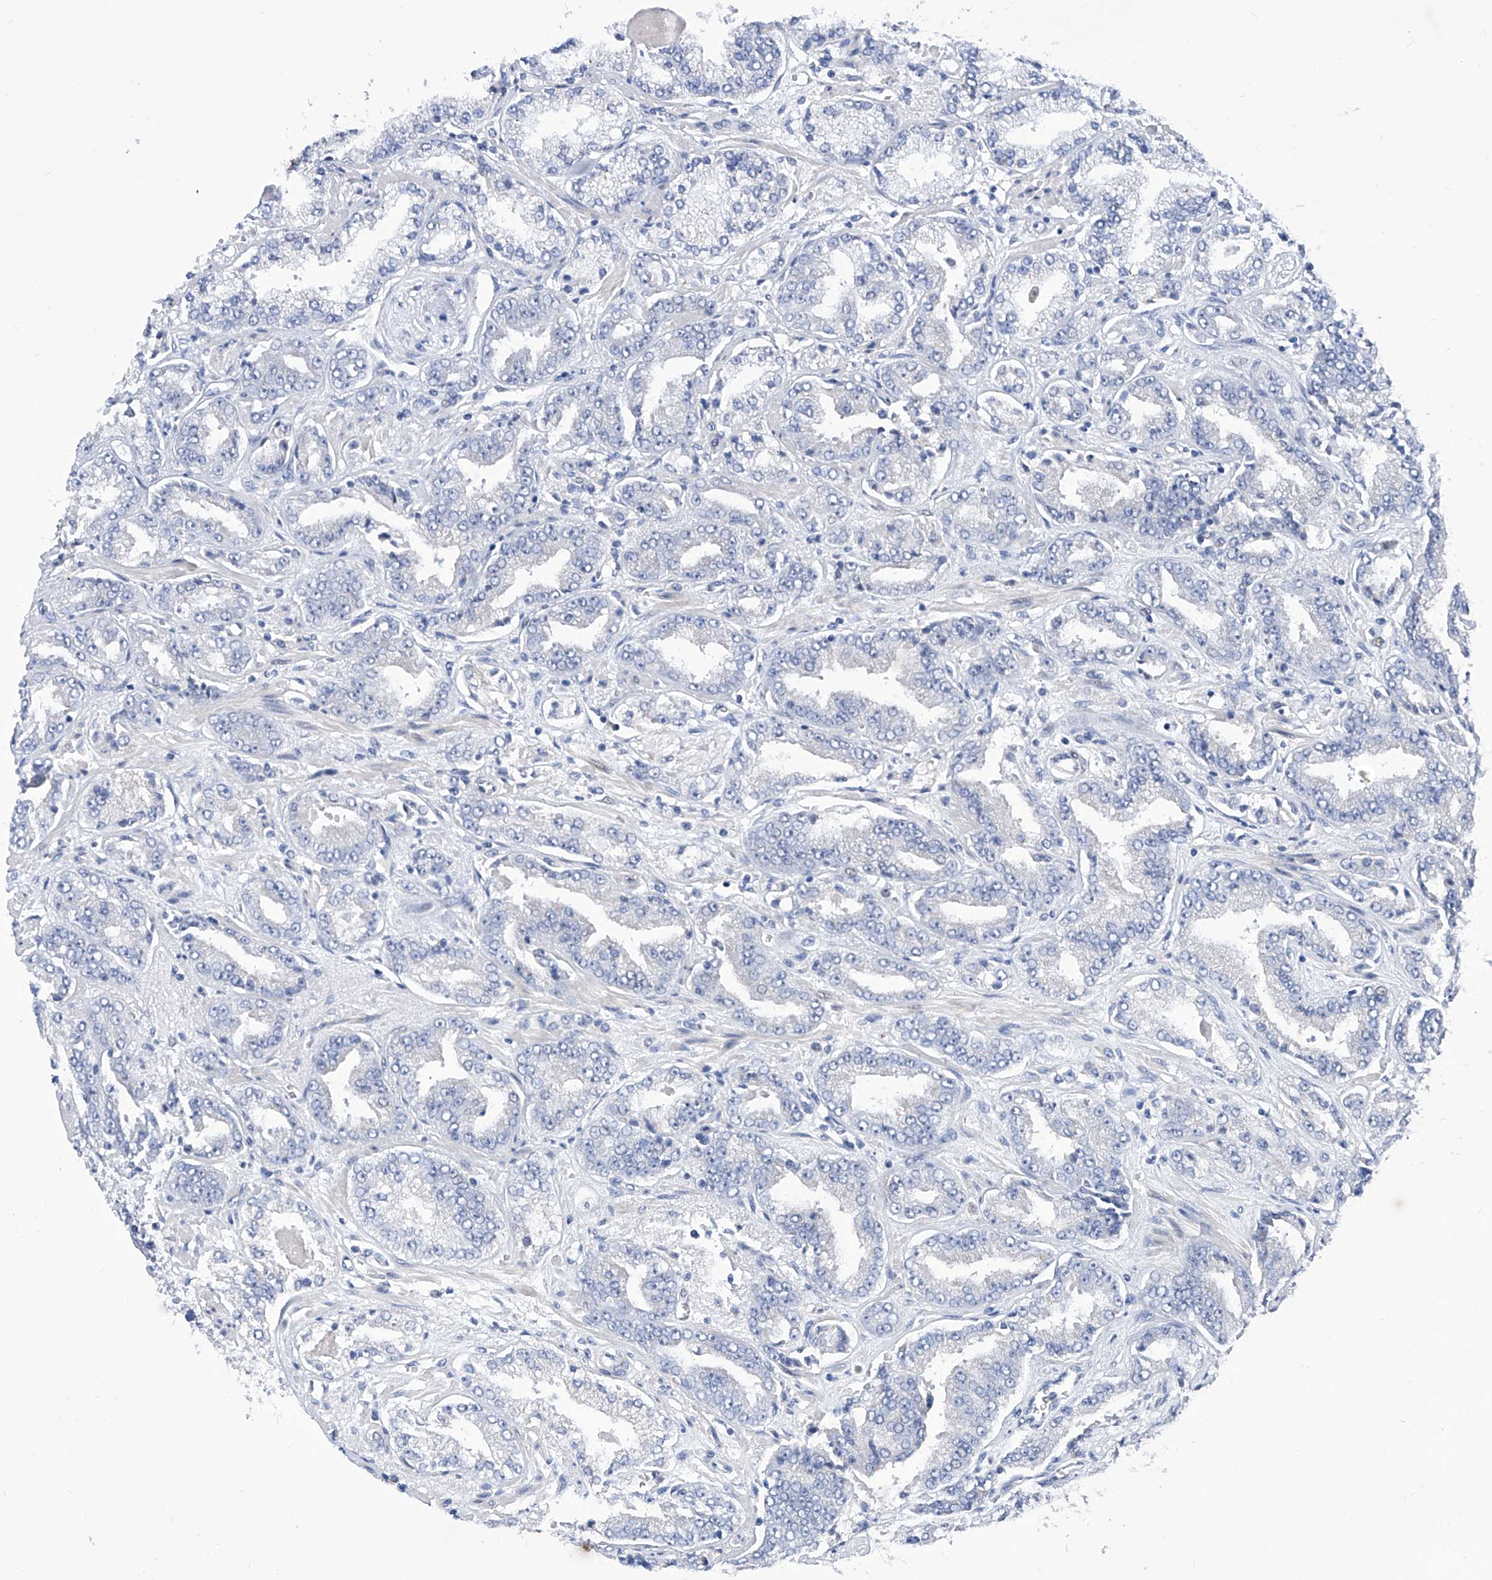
{"staining": {"intensity": "negative", "quantity": "none", "location": "none"}, "tissue": "prostate cancer", "cell_type": "Tumor cells", "image_type": "cancer", "snomed": [{"axis": "morphology", "description": "Adenocarcinoma, High grade"}, {"axis": "topography", "description": "Prostate"}], "caption": "An IHC image of prostate cancer (adenocarcinoma (high-grade)) is shown. There is no staining in tumor cells of prostate cancer (adenocarcinoma (high-grade)). (Stains: DAB (3,3'-diaminobenzidine) IHC with hematoxylin counter stain, Microscopy: brightfield microscopy at high magnification).", "gene": "NUFIP1", "patient": {"sex": "male", "age": 71}}